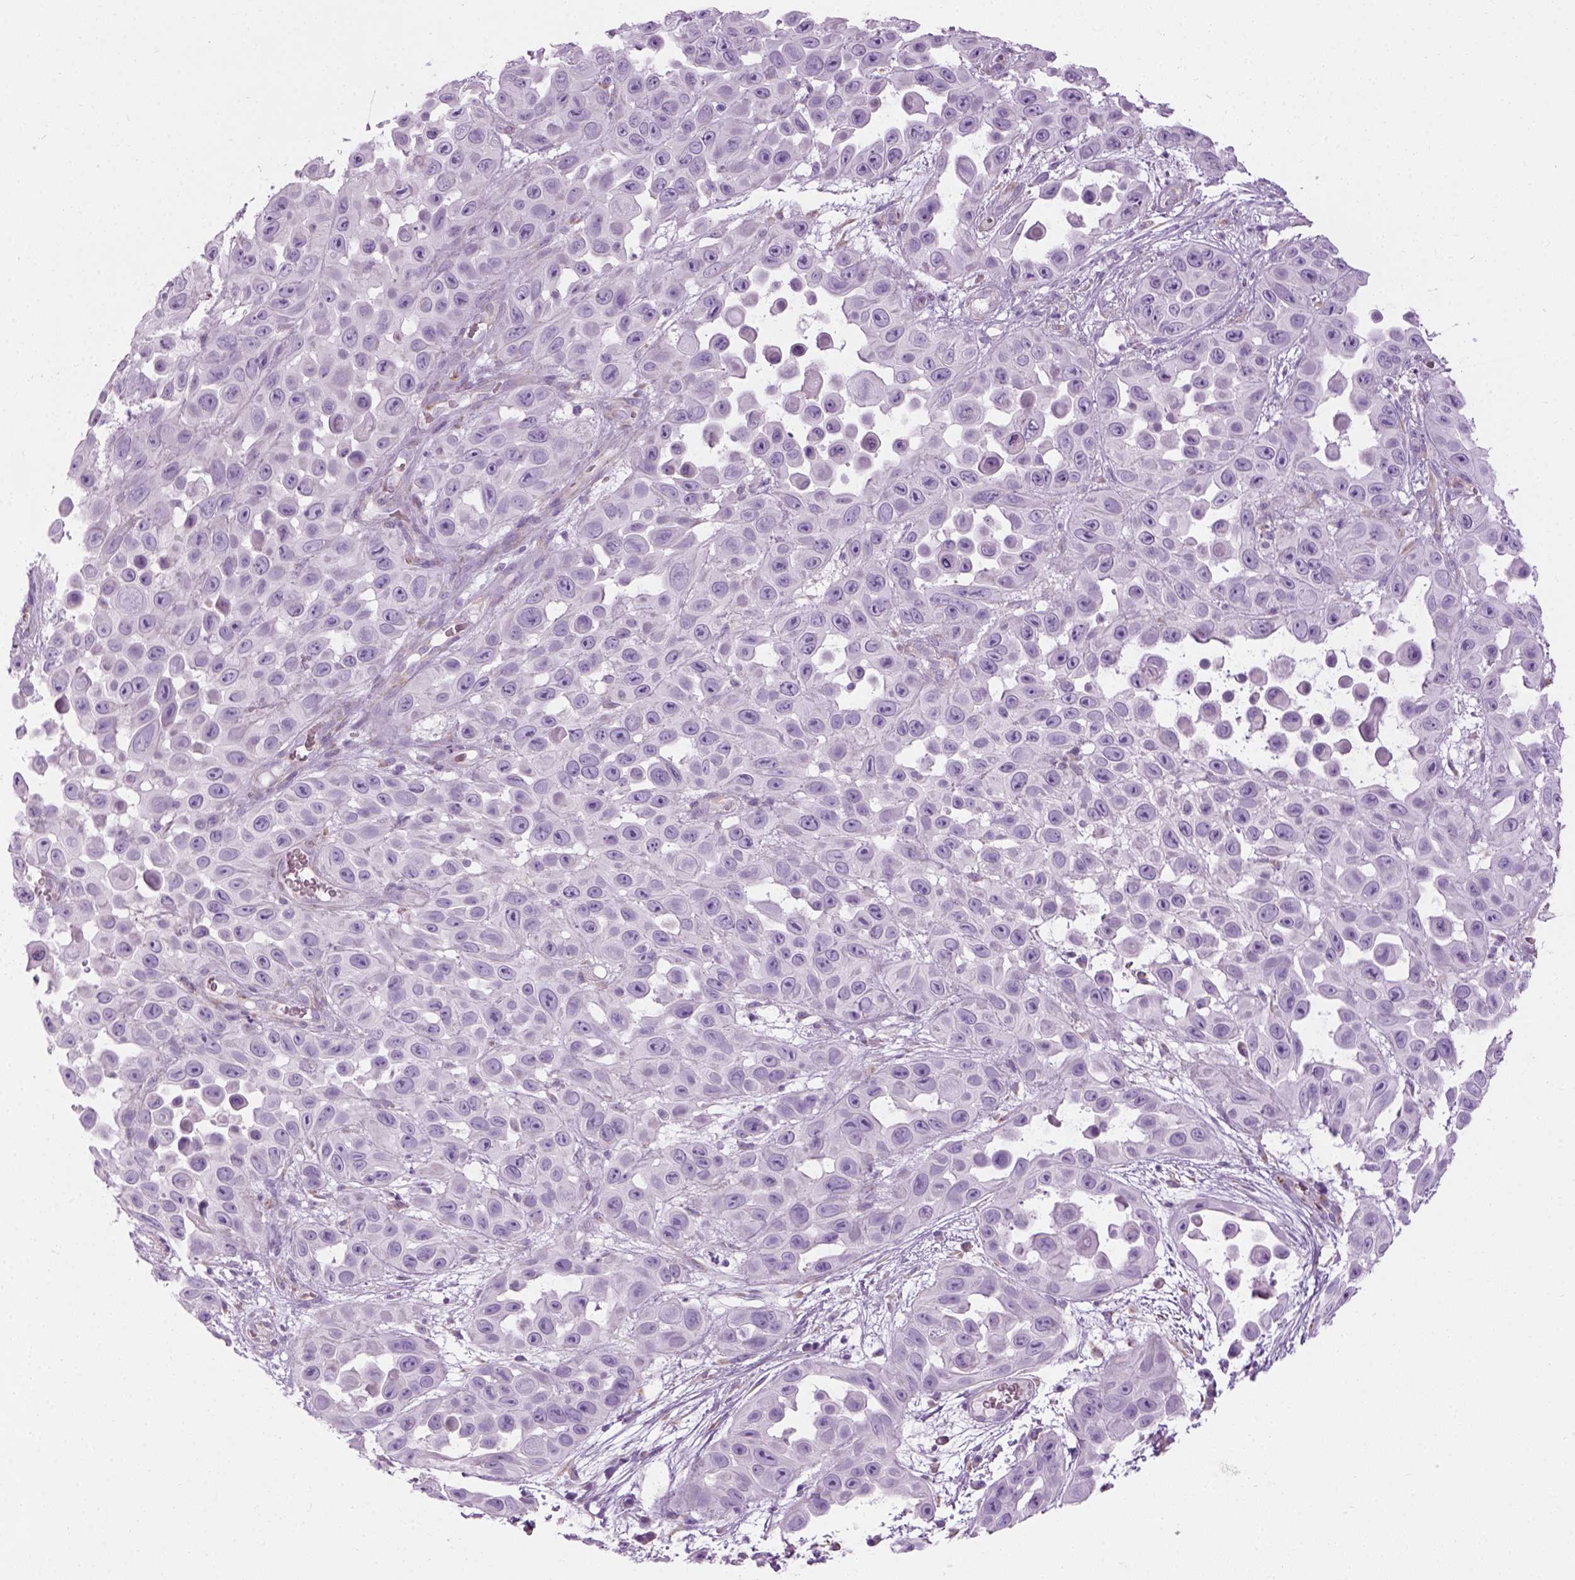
{"staining": {"intensity": "negative", "quantity": "none", "location": "none"}, "tissue": "skin cancer", "cell_type": "Tumor cells", "image_type": "cancer", "snomed": [{"axis": "morphology", "description": "Squamous cell carcinoma, NOS"}, {"axis": "topography", "description": "Skin"}], "caption": "This is a image of immunohistochemistry (IHC) staining of skin cancer, which shows no positivity in tumor cells.", "gene": "CIBAR2", "patient": {"sex": "male", "age": 81}}